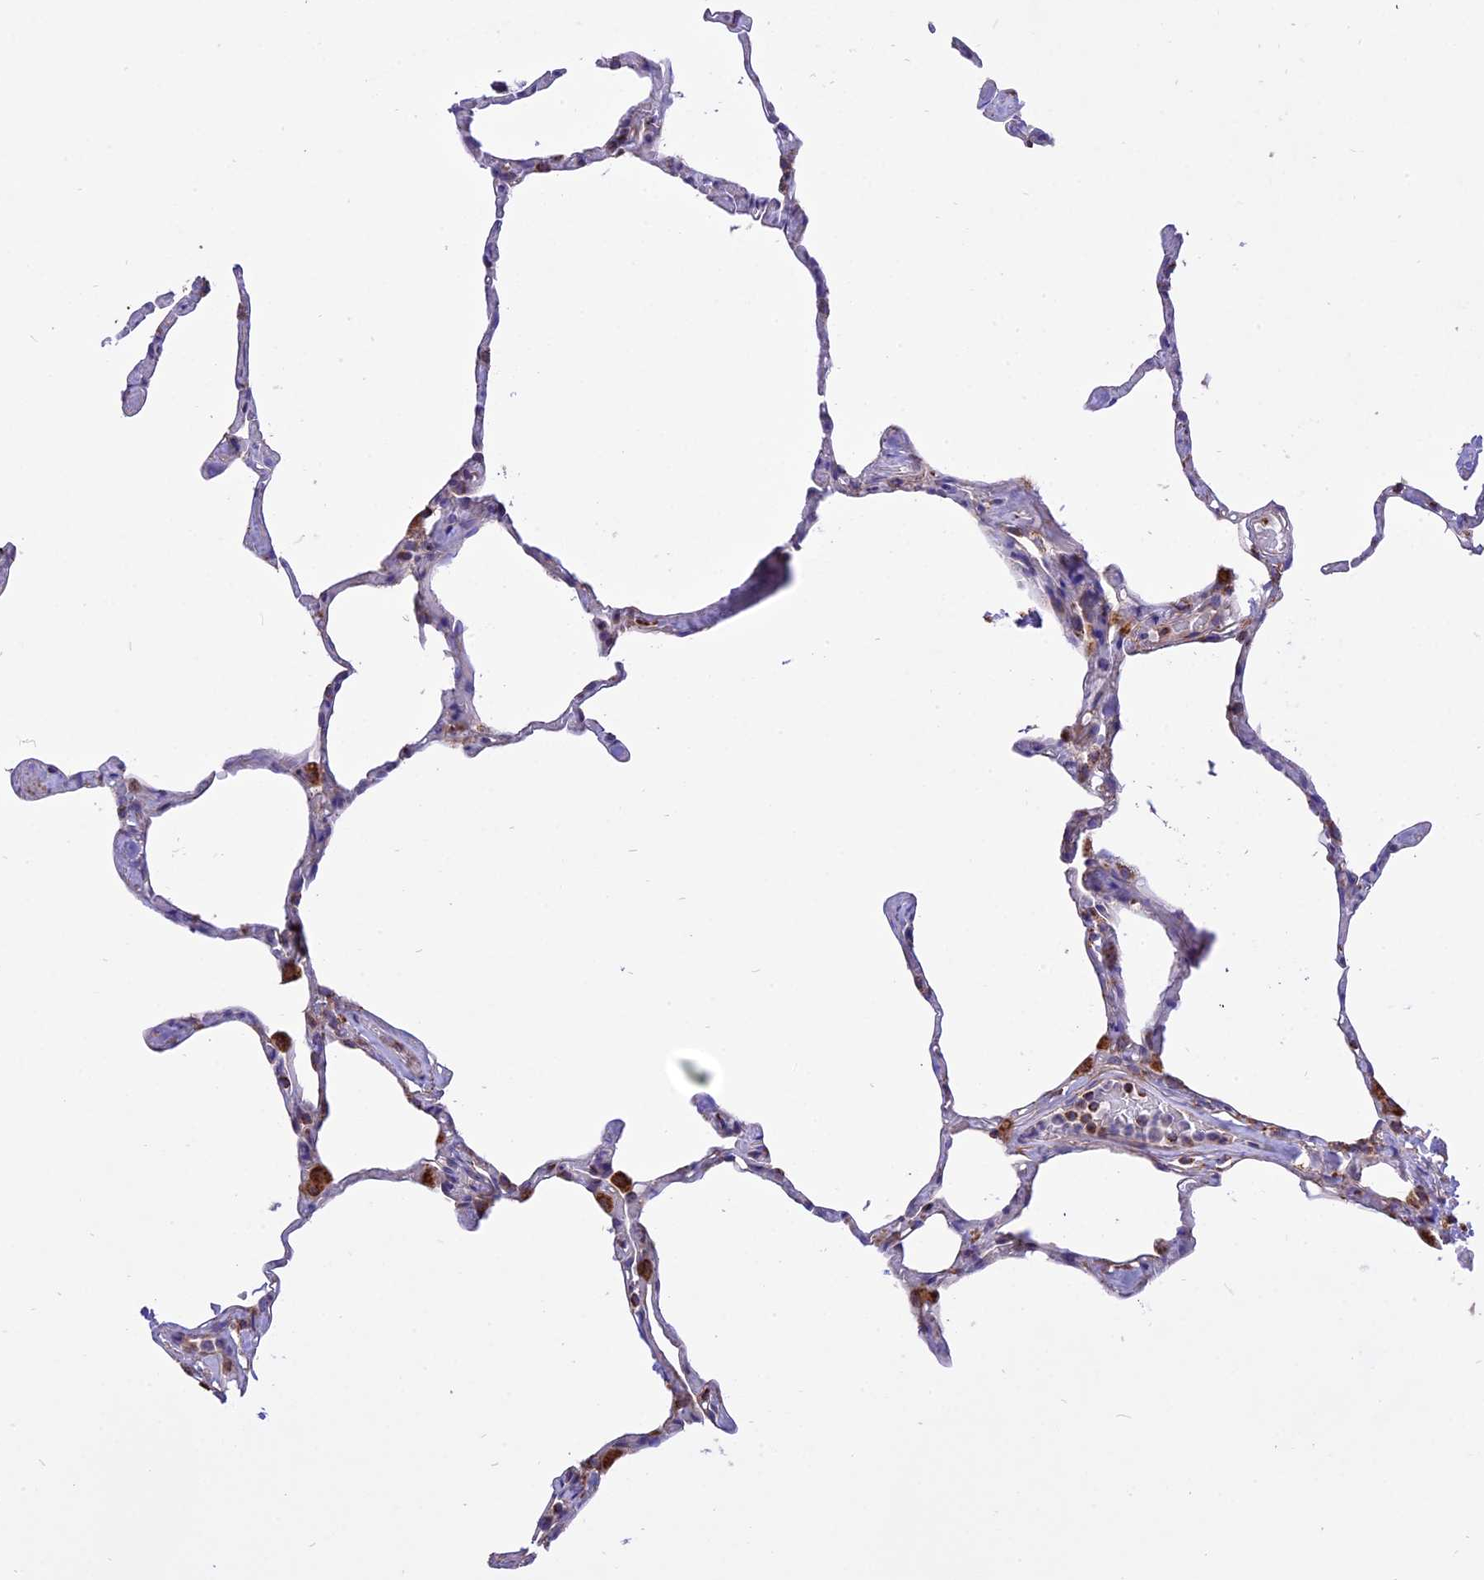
{"staining": {"intensity": "moderate", "quantity": "25%-75%", "location": "cytoplasmic/membranous"}, "tissue": "lung", "cell_type": "Alveolar cells", "image_type": "normal", "snomed": [{"axis": "morphology", "description": "Normal tissue, NOS"}, {"axis": "topography", "description": "Lung"}], "caption": "IHC image of normal lung stained for a protein (brown), which demonstrates medium levels of moderate cytoplasmic/membranous expression in approximately 25%-75% of alveolar cells.", "gene": "TTC4", "patient": {"sex": "male", "age": 65}}